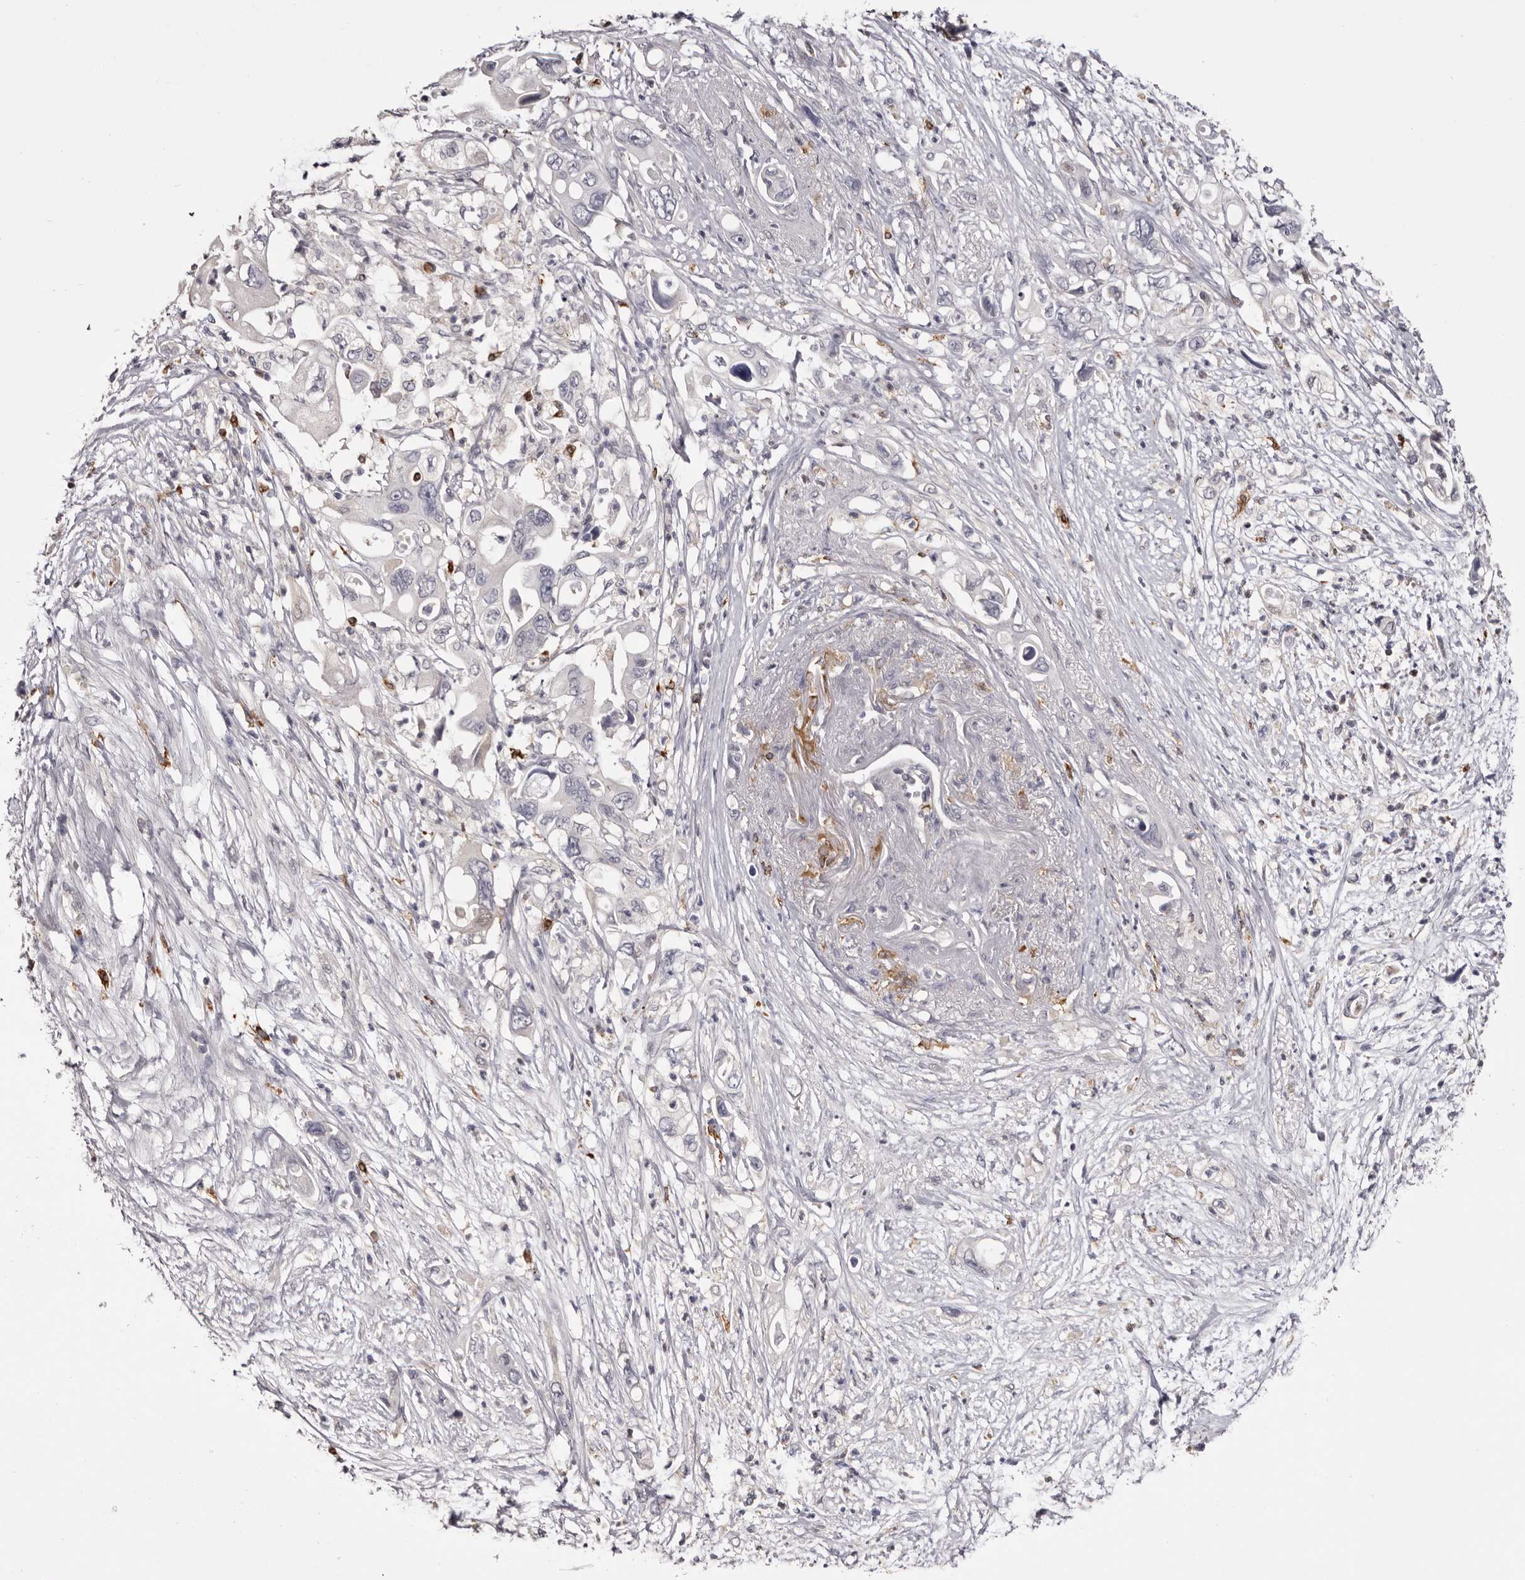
{"staining": {"intensity": "negative", "quantity": "none", "location": "none"}, "tissue": "pancreatic cancer", "cell_type": "Tumor cells", "image_type": "cancer", "snomed": [{"axis": "morphology", "description": "Adenocarcinoma, NOS"}, {"axis": "topography", "description": "Pancreas"}], "caption": "High magnification brightfield microscopy of pancreatic adenocarcinoma stained with DAB (brown) and counterstained with hematoxylin (blue): tumor cells show no significant expression.", "gene": "TNNI1", "patient": {"sex": "male", "age": 66}}